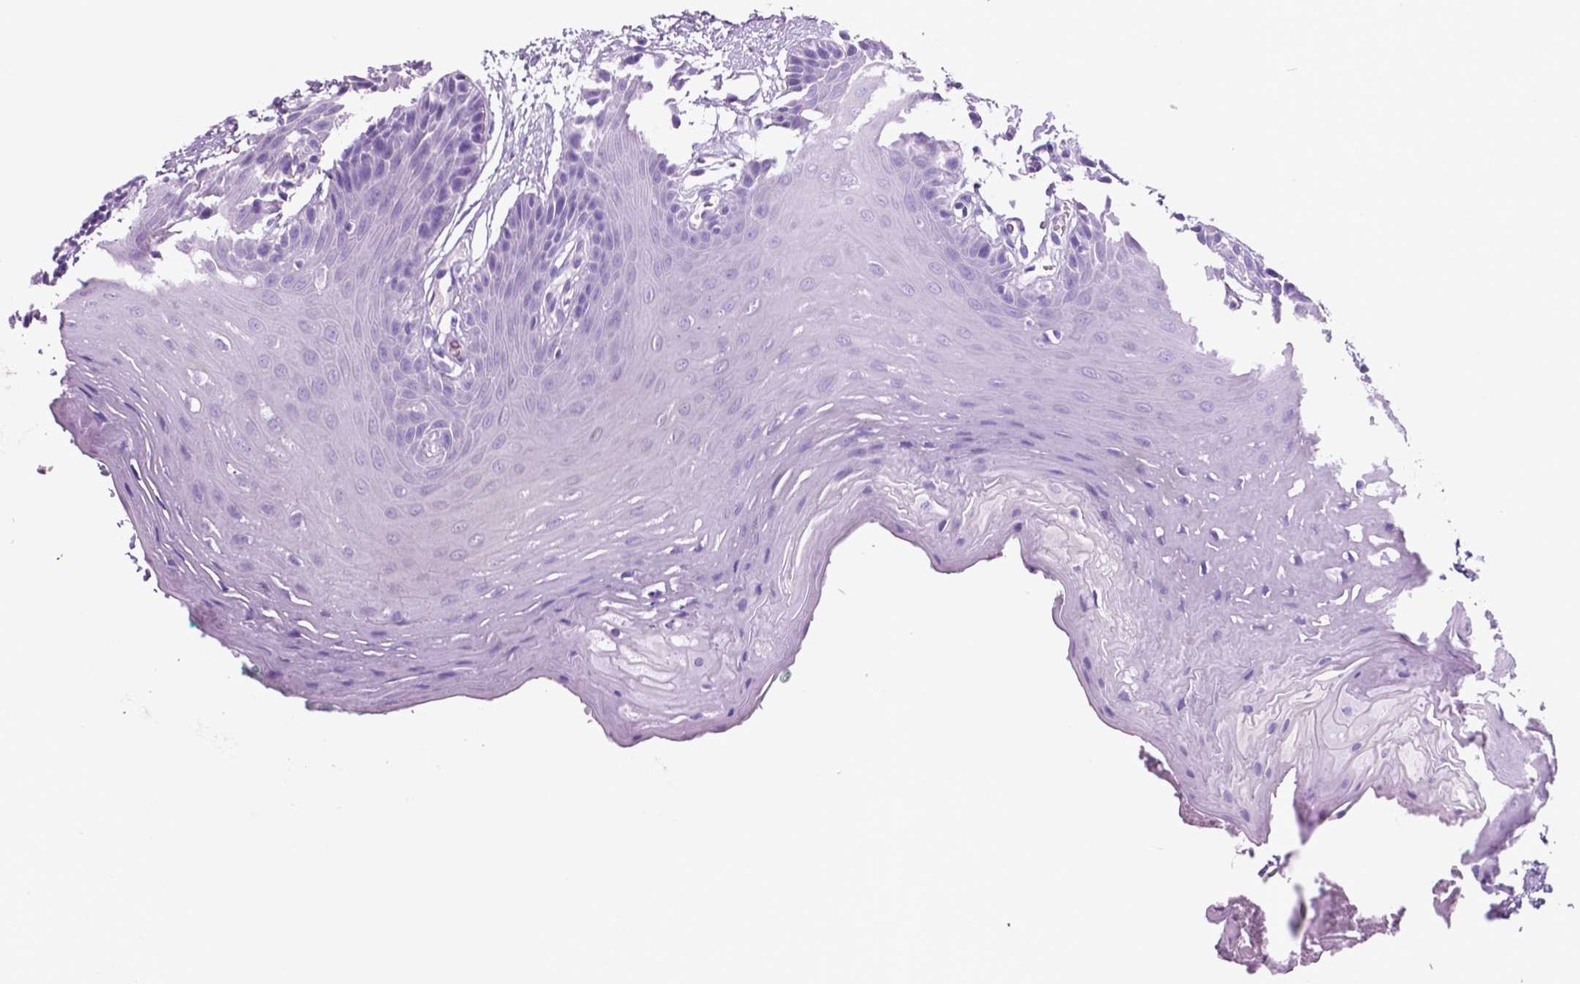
{"staining": {"intensity": "negative", "quantity": "none", "location": "none"}, "tissue": "oral mucosa", "cell_type": "Squamous epithelial cells", "image_type": "normal", "snomed": [{"axis": "morphology", "description": "Normal tissue, NOS"}, {"axis": "morphology", "description": "Squamous cell carcinoma, NOS"}, {"axis": "topography", "description": "Oral tissue"}, {"axis": "topography", "description": "Head-Neck"}], "caption": "Histopathology image shows no significant protein positivity in squamous epithelial cells of unremarkable oral mucosa. (DAB immunohistochemistry (IHC) with hematoxylin counter stain).", "gene": "POU4F1", "patient": {"sex": "female", "age": 50}}